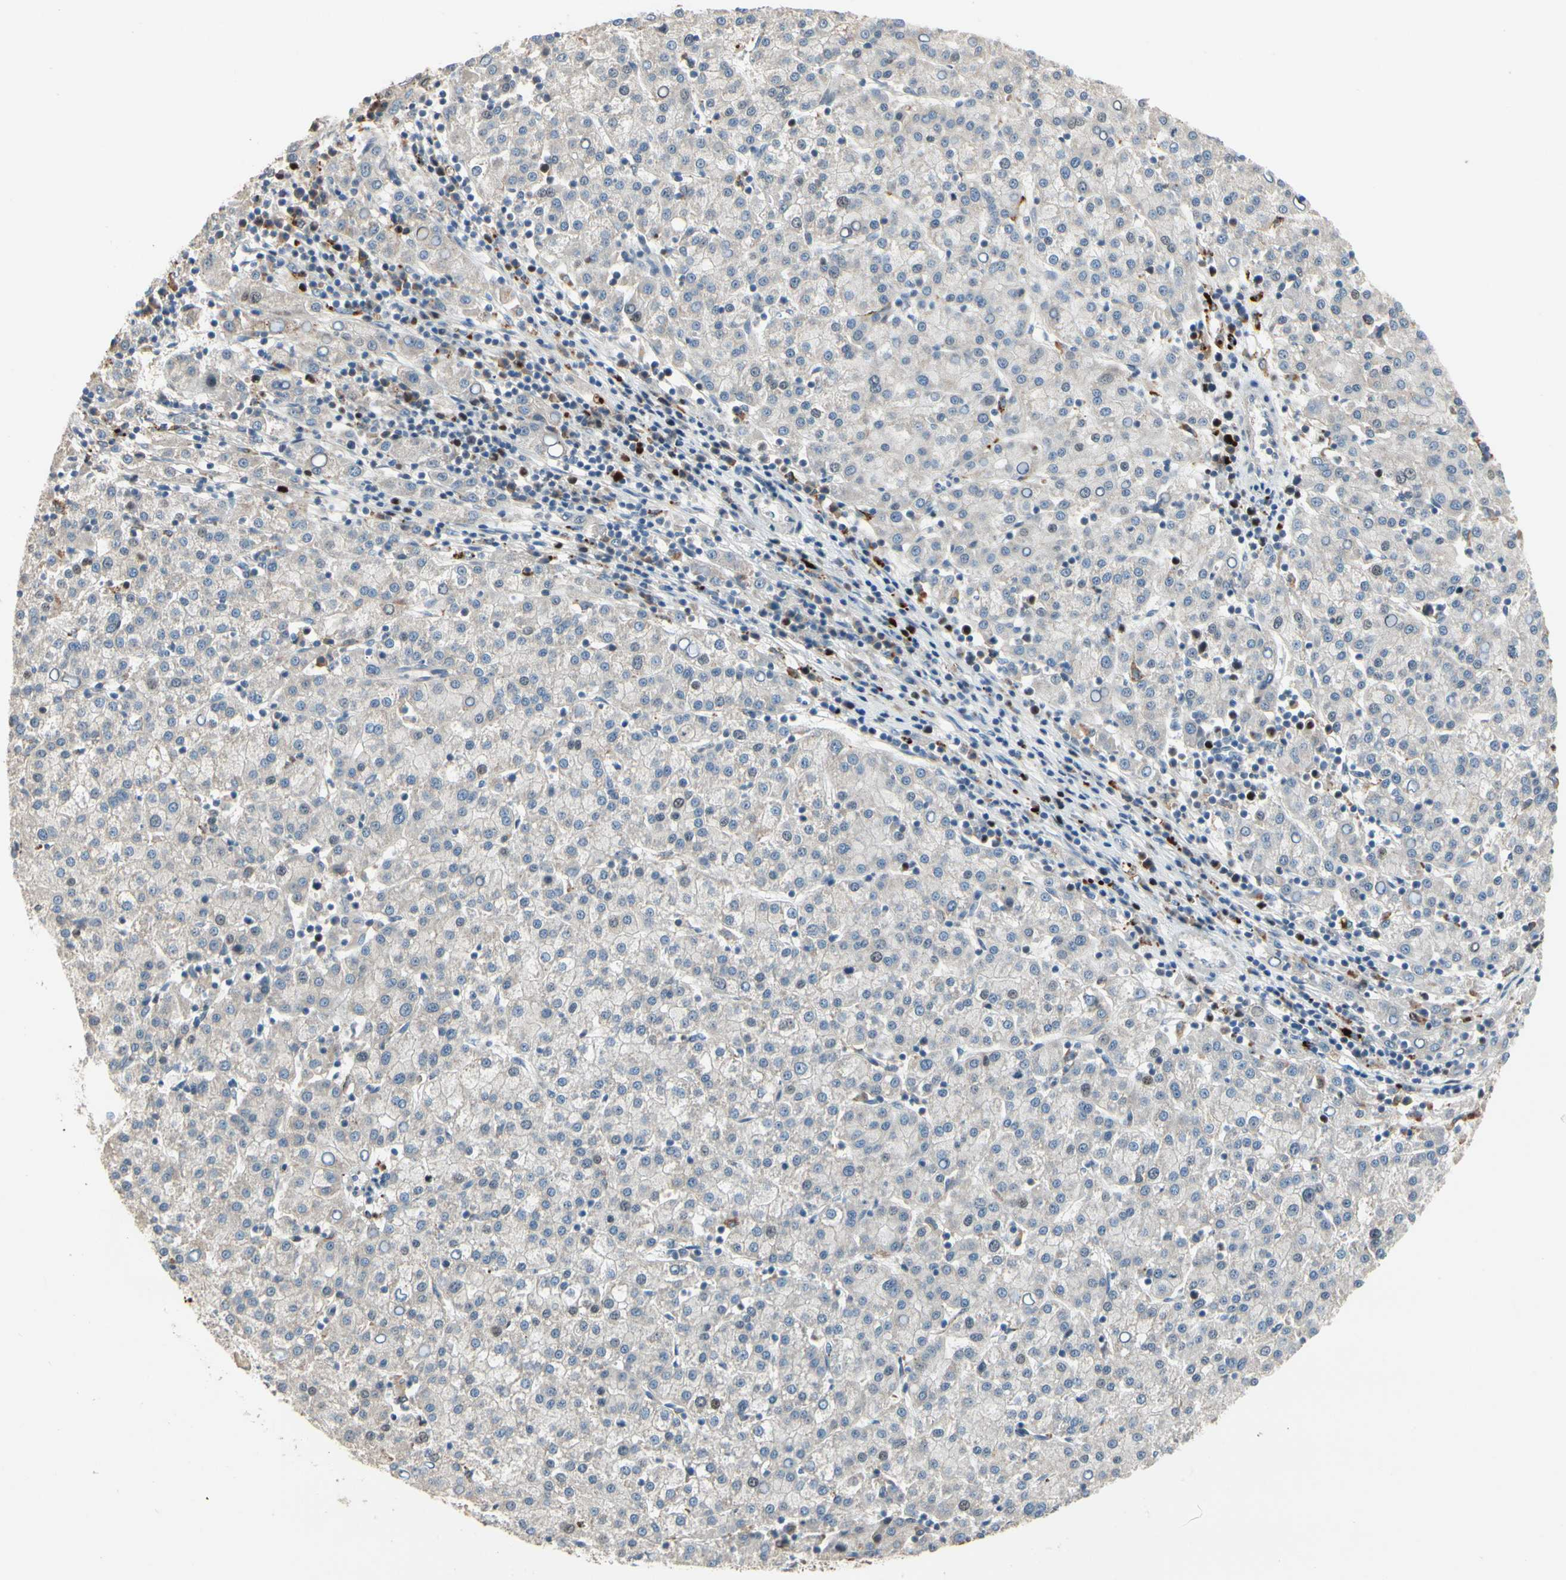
{"staining": {"intensity": "negative", "quantity": "none", "location": "none"}, "tissue": "liver cancer", "cell_type": "Tumor cells", "image_type": "cancer", "snomed": [{"axis": "morphology", "description": "Carcinoma, Hepatocellular, NOS"}, {"axis": "topography", "description": "Liver"}], "caption": "Immunohistochemical staining of human hepatocellular carcinoma (liver) displays no significant expression in tumor cells. (Immunohistochemistry, brightfield microscopy, high magnification).", "gene": "ZKSCAN4", "patient": {"sex": "female", "age": 58}}